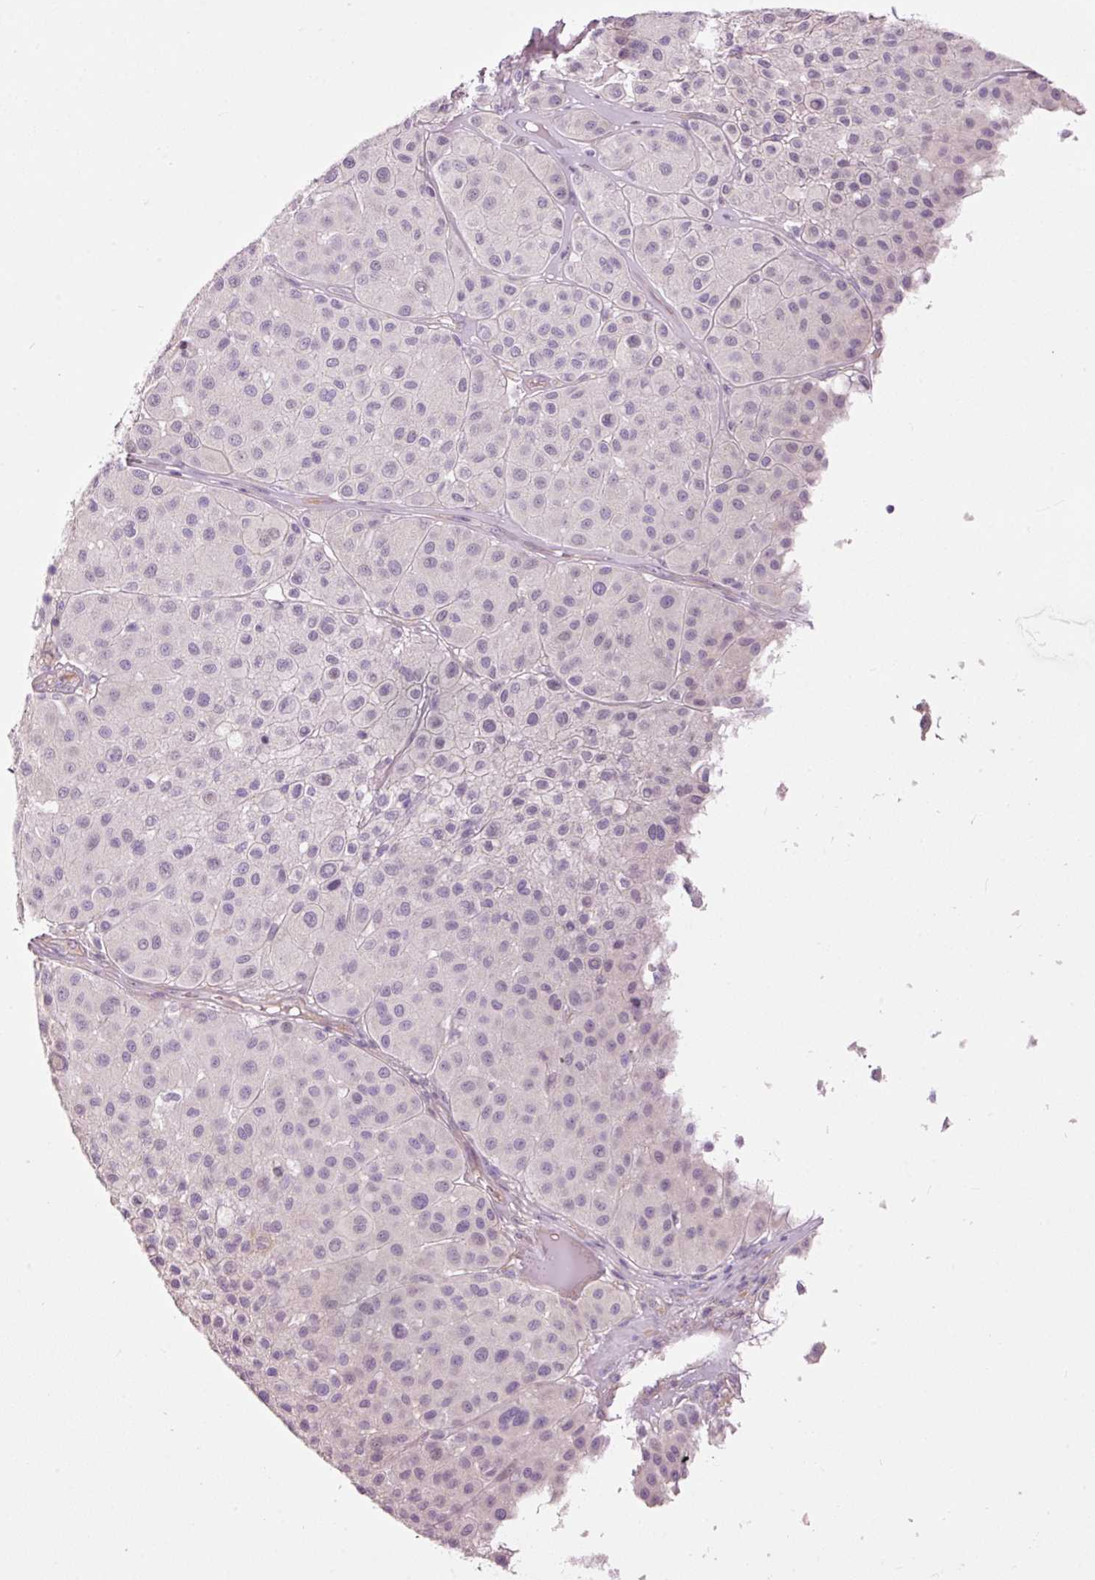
{"staining": {"intensity": "negative", "quantity": "none", "location": "none"}, "tissue": "melanoma", "cell_type": "Tumor cells", "image_type": "cancer", "snomed": [{"axis": "morphology", "description": "Malignant melanoma, Metastatic site"}, {"axis": "topography", "description": "Smooth muscle"}], "caption": "Malignant melanoma (metastatic site) was stained to show a protein in brown. There is no significant staining in tumor cells.", "gene": "FCRL4", "patient": {"sex": "male", "age": 41}}